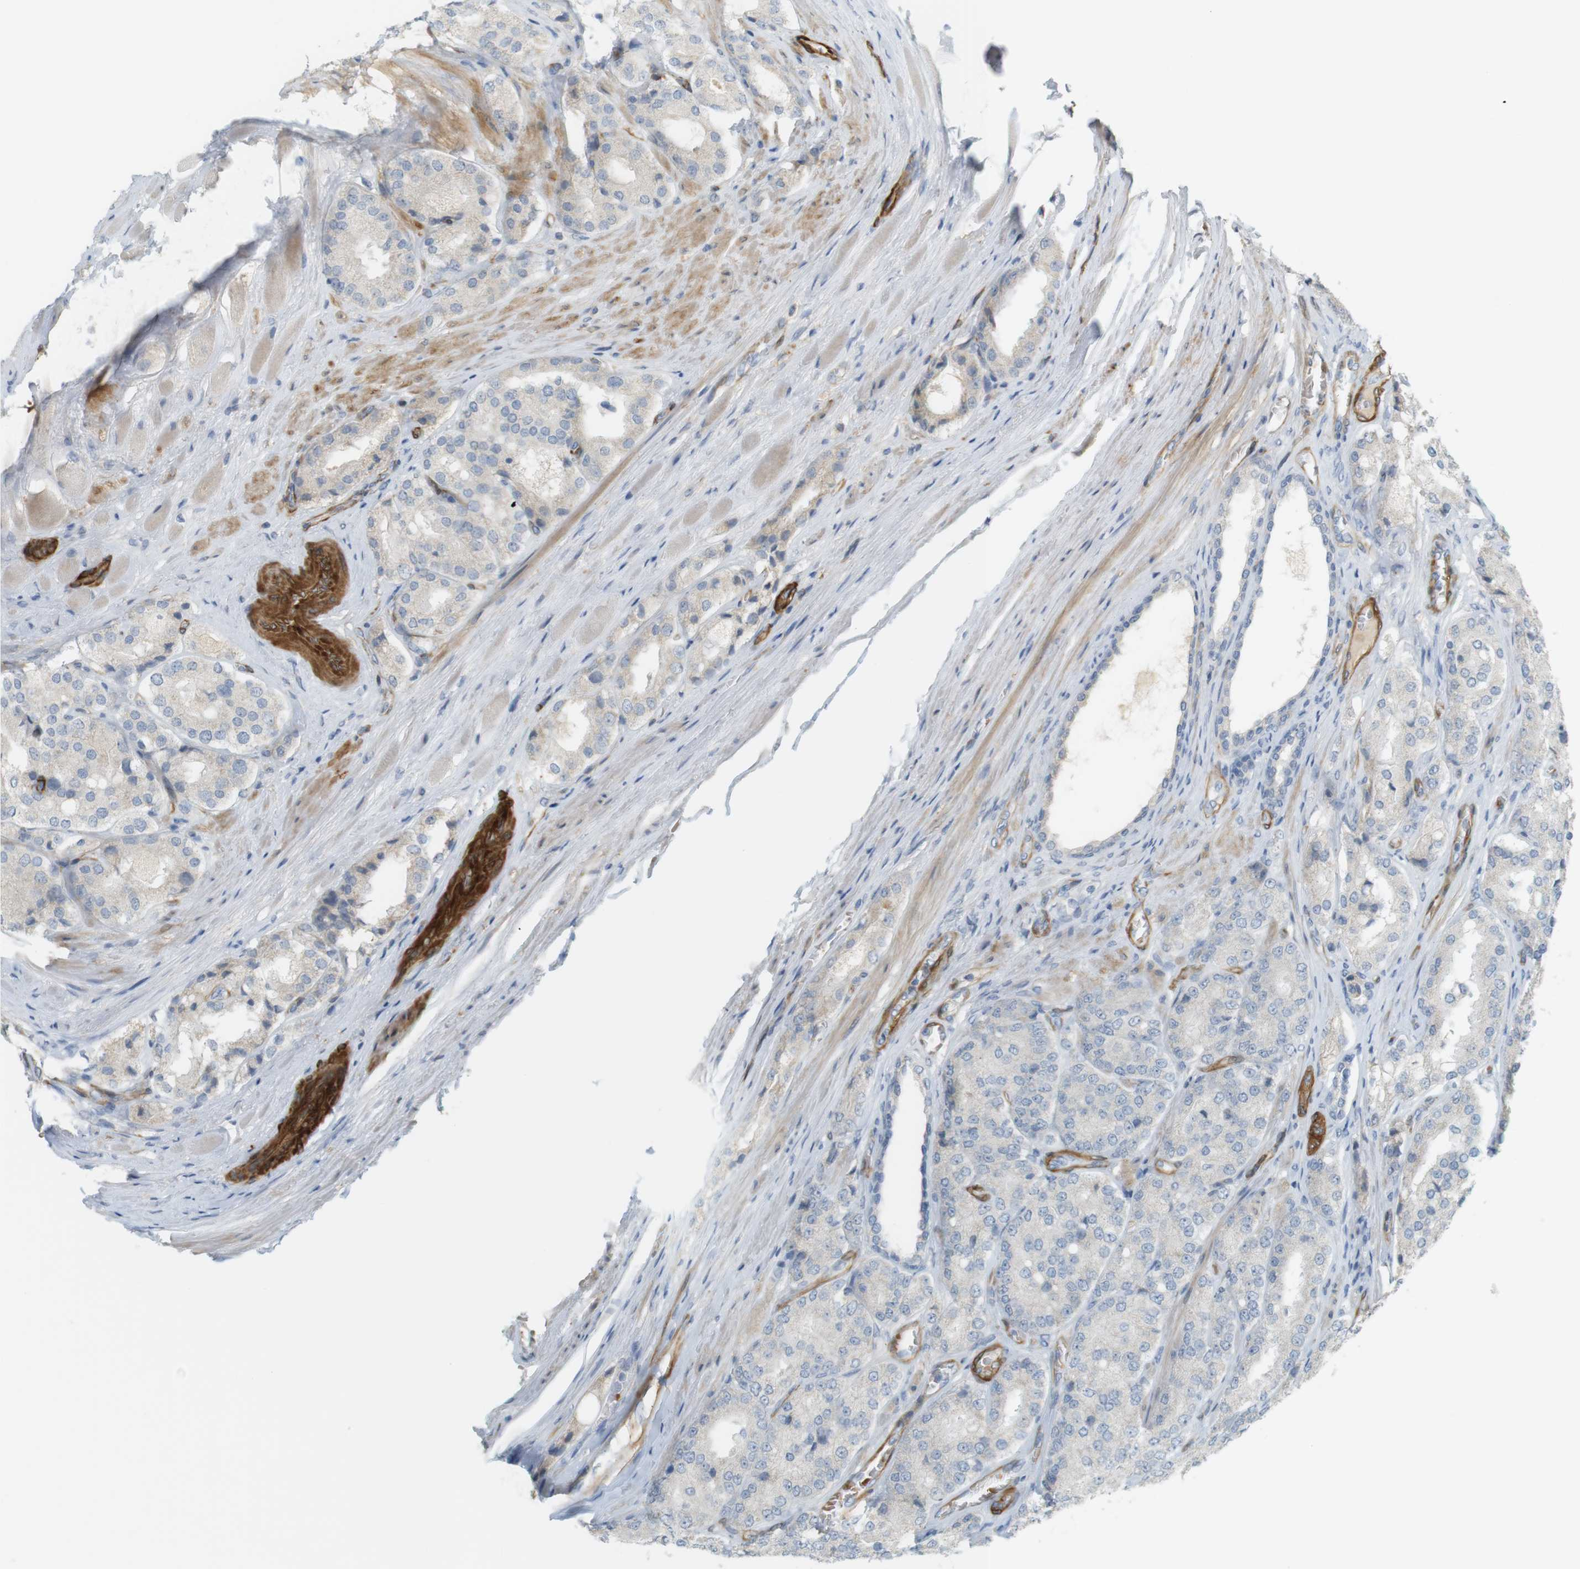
{"staining": {"intensity": "negative", "quantity": "none", "location": "none"}, "tissue": "prostate cancer", "cell_type": "Tumor cells", "image_type": "cancer", "snomed": [{"axis": "morphology", "description": "Adenocarcinoma, High grade"}, {"axis": "topography", "description": "Prostate"}], "caption": "Histopathology image shows no protein staining in tumor cells of prostate adenocarcinoma (high-grade) tissue.", "gene": "PDE3A", "patient": {"sex": "male", "age": 65}}